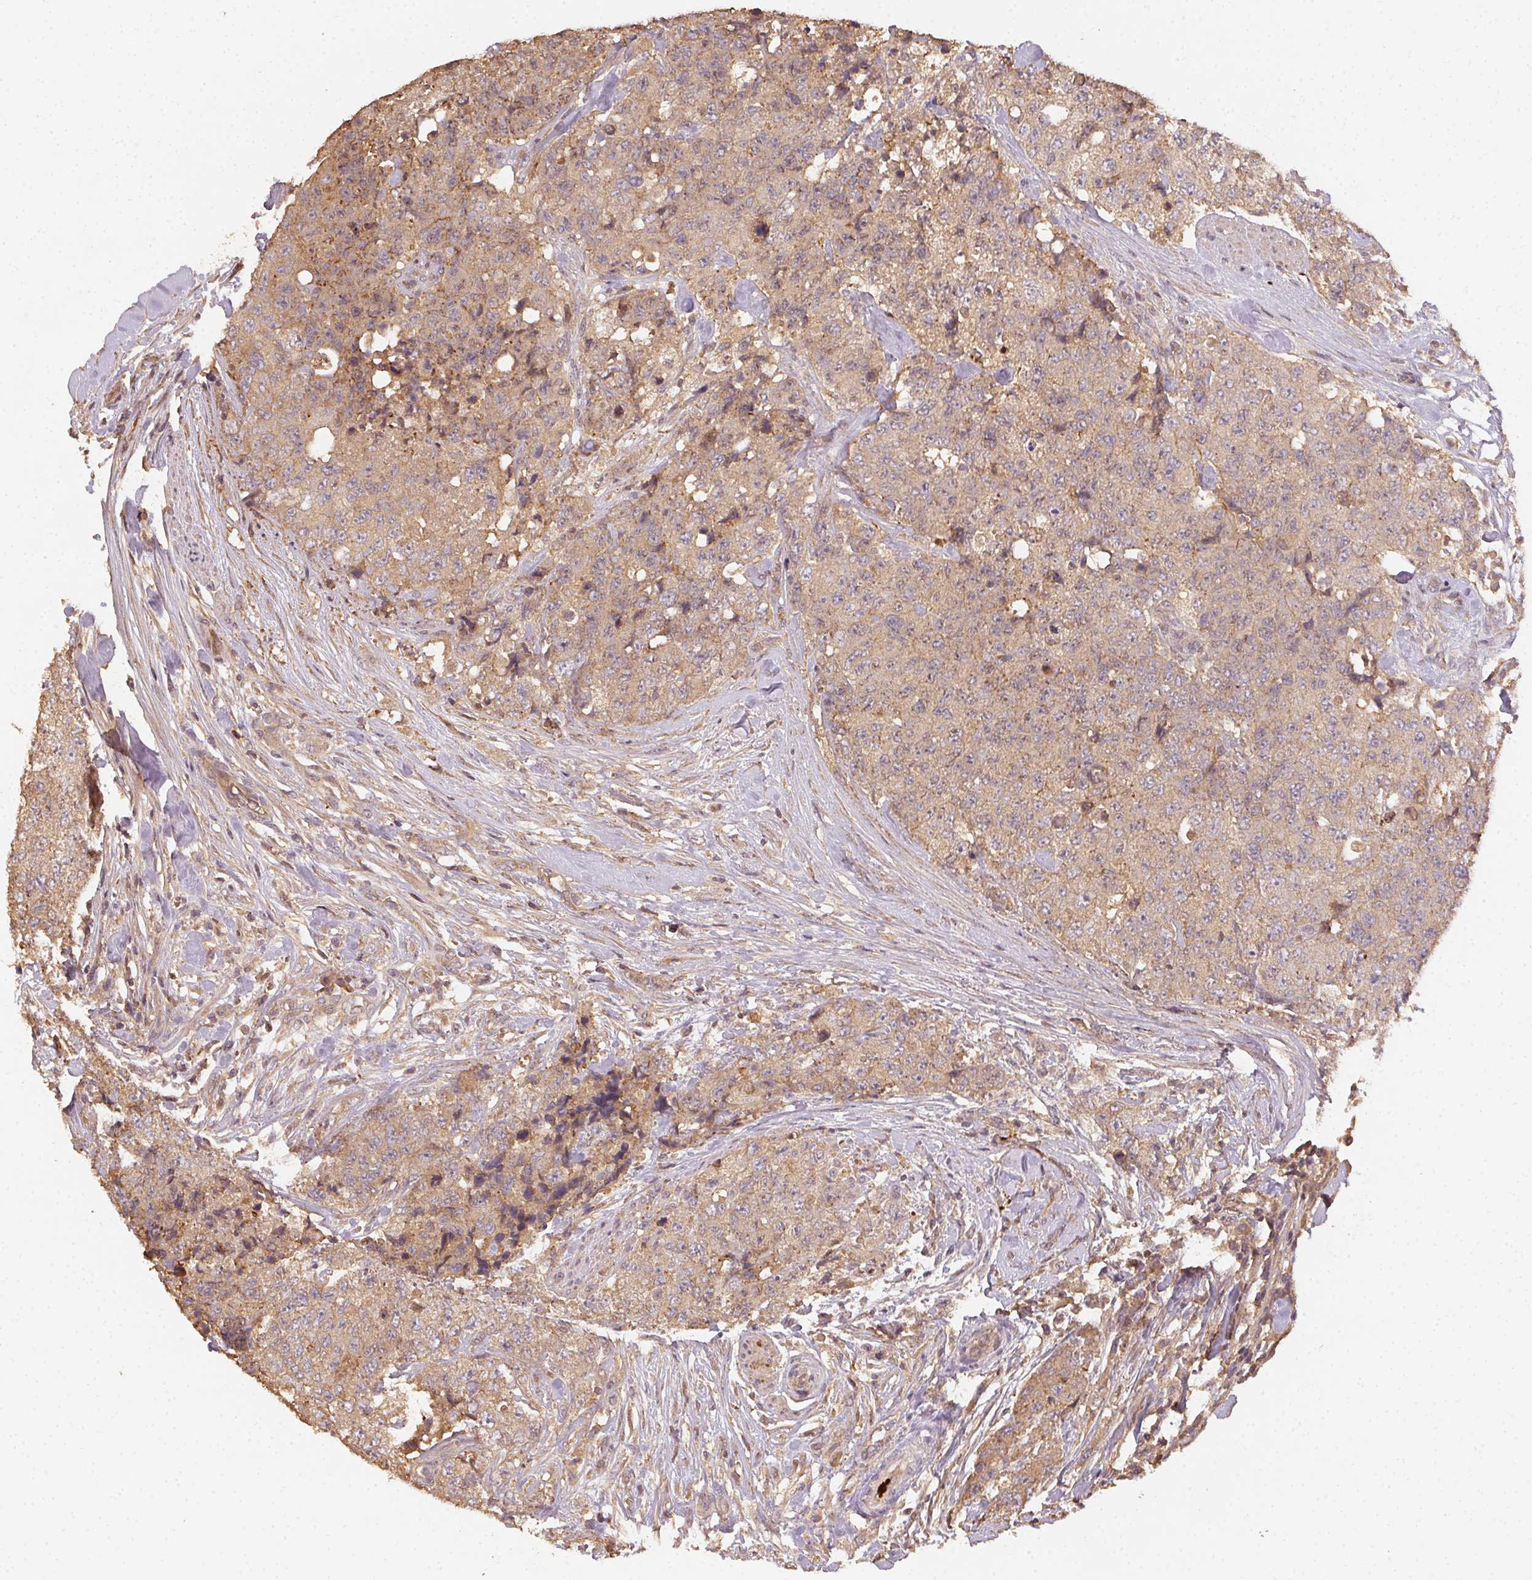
{"staining": {"intensity": "weak", "quantity": "25%-75%", "location": "cytoplasmic/membranous"}, "tissue": "urothelial cancer", "cell_type": "Tumor cells", "image_type": "cancer", "snomed": [{"axis": "morphology", "description": "Urothelial carcinoma, High grade"}, {"axis": "topography", "description": "Urinary bladder"}], "caption": "The histopathology image displays a brown stain indicating the presence of a protein in the cytoplasmic/membranous of tumor cells in high-grade urothelial carcinoma. (brown staining indicates protein expression, while blue staining denotes nuclei).", "gene": "RALA", "patient": {"sex": "female", "age": 78}}